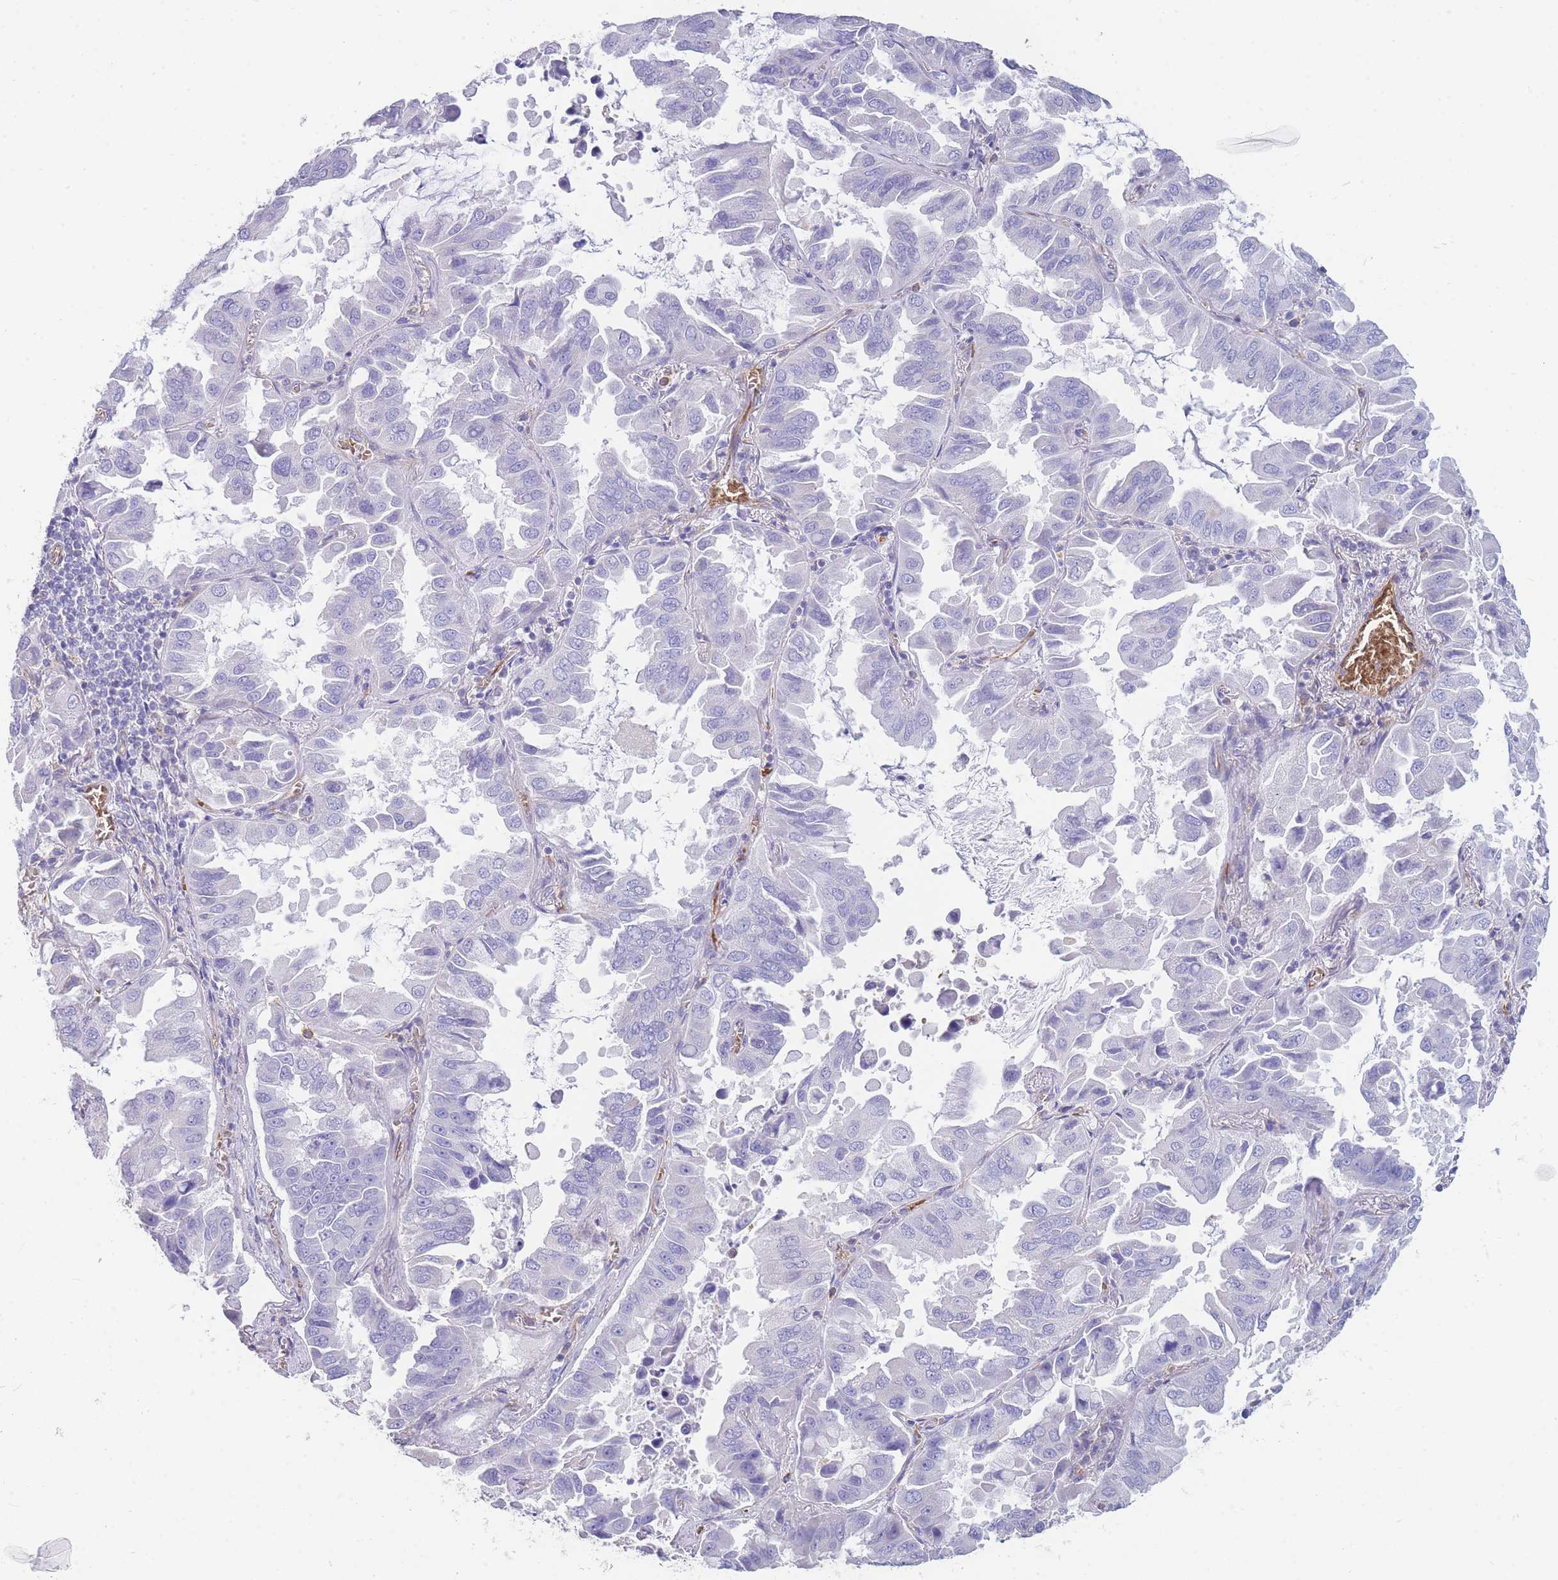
{"staining": {"intensity": "negative", "quantity": "none", "location": "none"}, "tissue": "lung cancer", "cell_type": "Tumor cells", "image_type": "cancer", "snomed": [{"axis": "morphology", "description": "Adenocarcinoma, NOS"}, {"axis": "topography", "description": "Lung"}], "caption": "Immunohistochemistry photomicrograph of lung cancer (adenocarcinoma) stained for a protein (brown), which exhibits no staining in tumor cells.", "gene": "ANKRD53", "patient": {"sex": "male", "age": 64}}